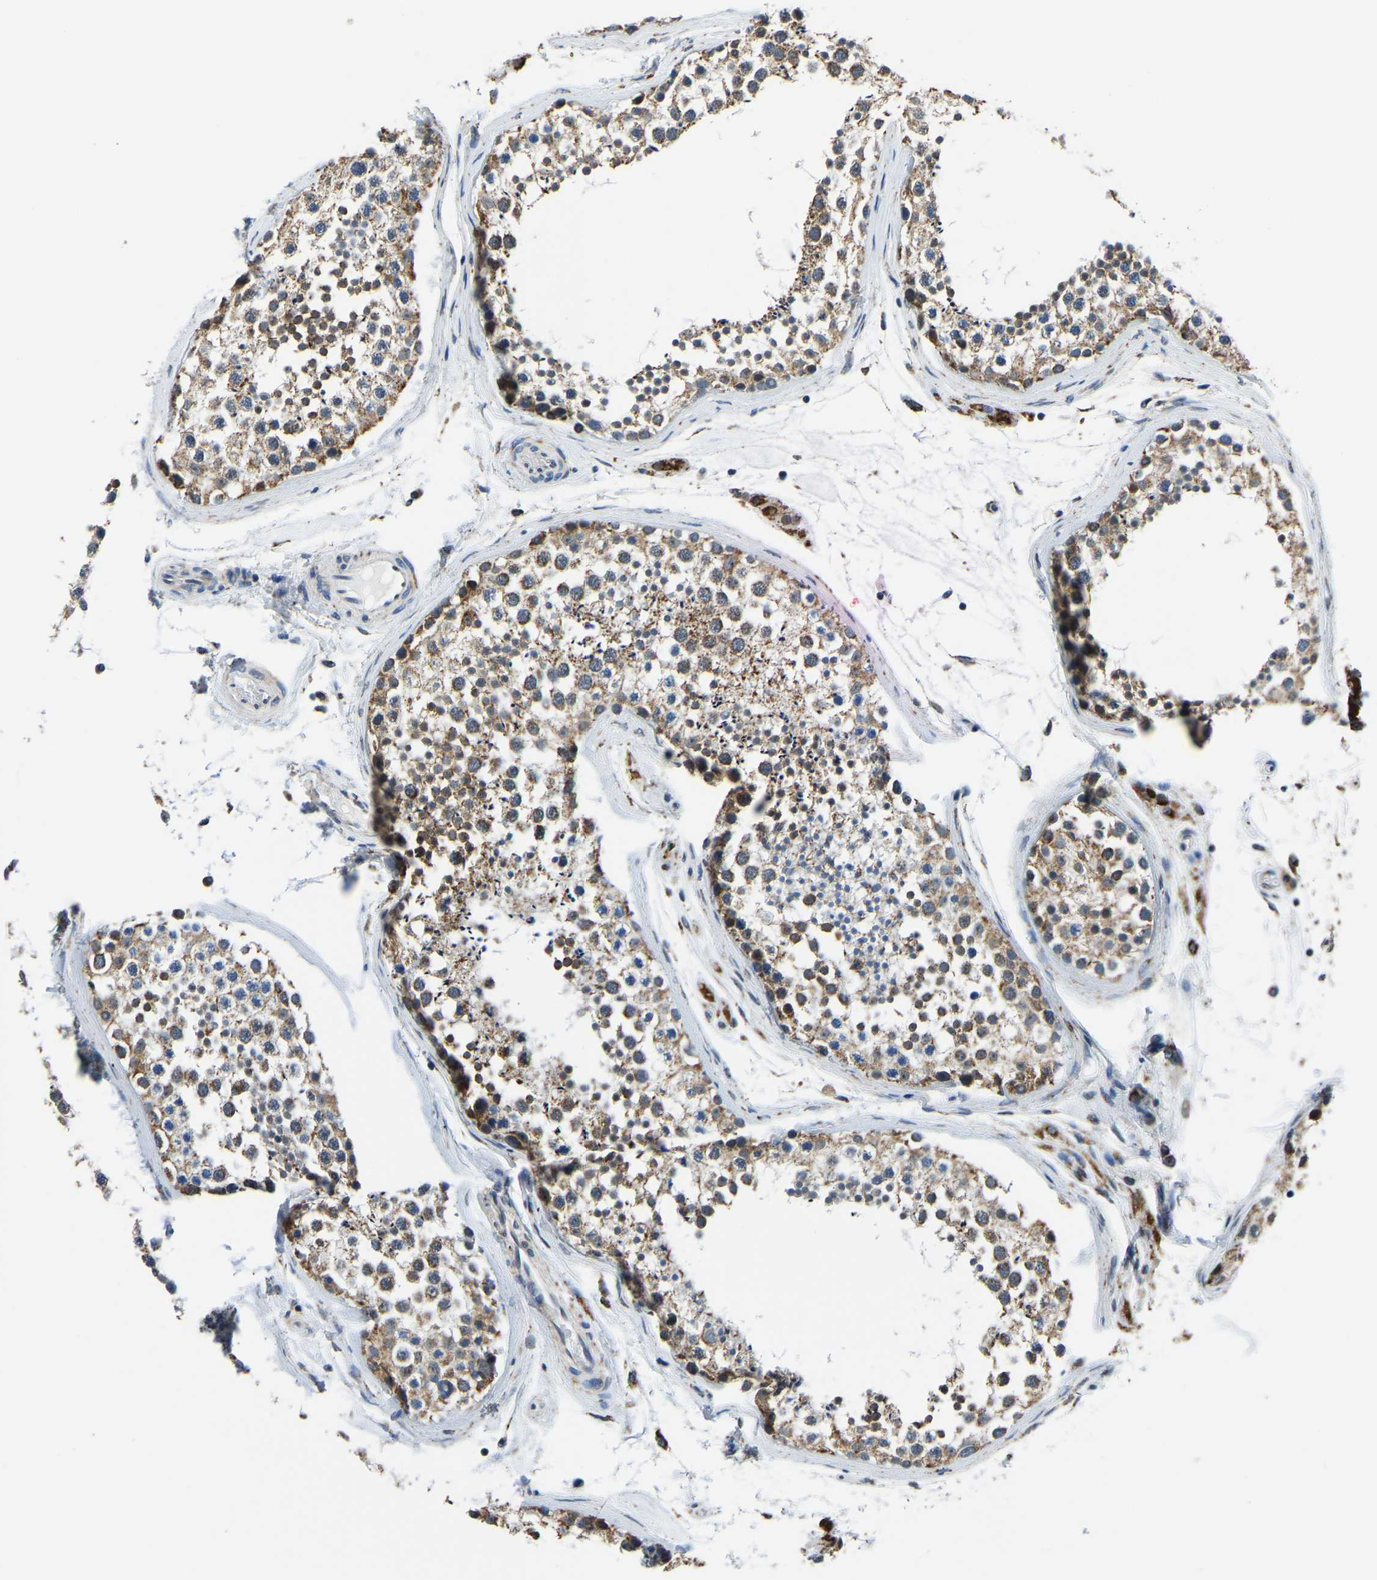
{"staining": {"intensity": "moderate", "quantity": ">75%", "location": "cytoplasmic/membranous"}, "tissue": "testis", "cell_type": "Cells in seminiferous ducts", "image_type": "normal", "snomed": [{"axis": "morphology", "description": "Normal tissue, NOS"}, {"axis": "topography", "description": "Testis"}], "caption": "DAB (3,3'-diaminobenzidine) immunohistochemical staining of unremarkable human testis reveals moderate cytoplasmic/membranous protein expression in approximately >75% of cells in seminiferous ducts.", "gene": "BNIP3L", "patient": {"sex": "male", "age": 46}}